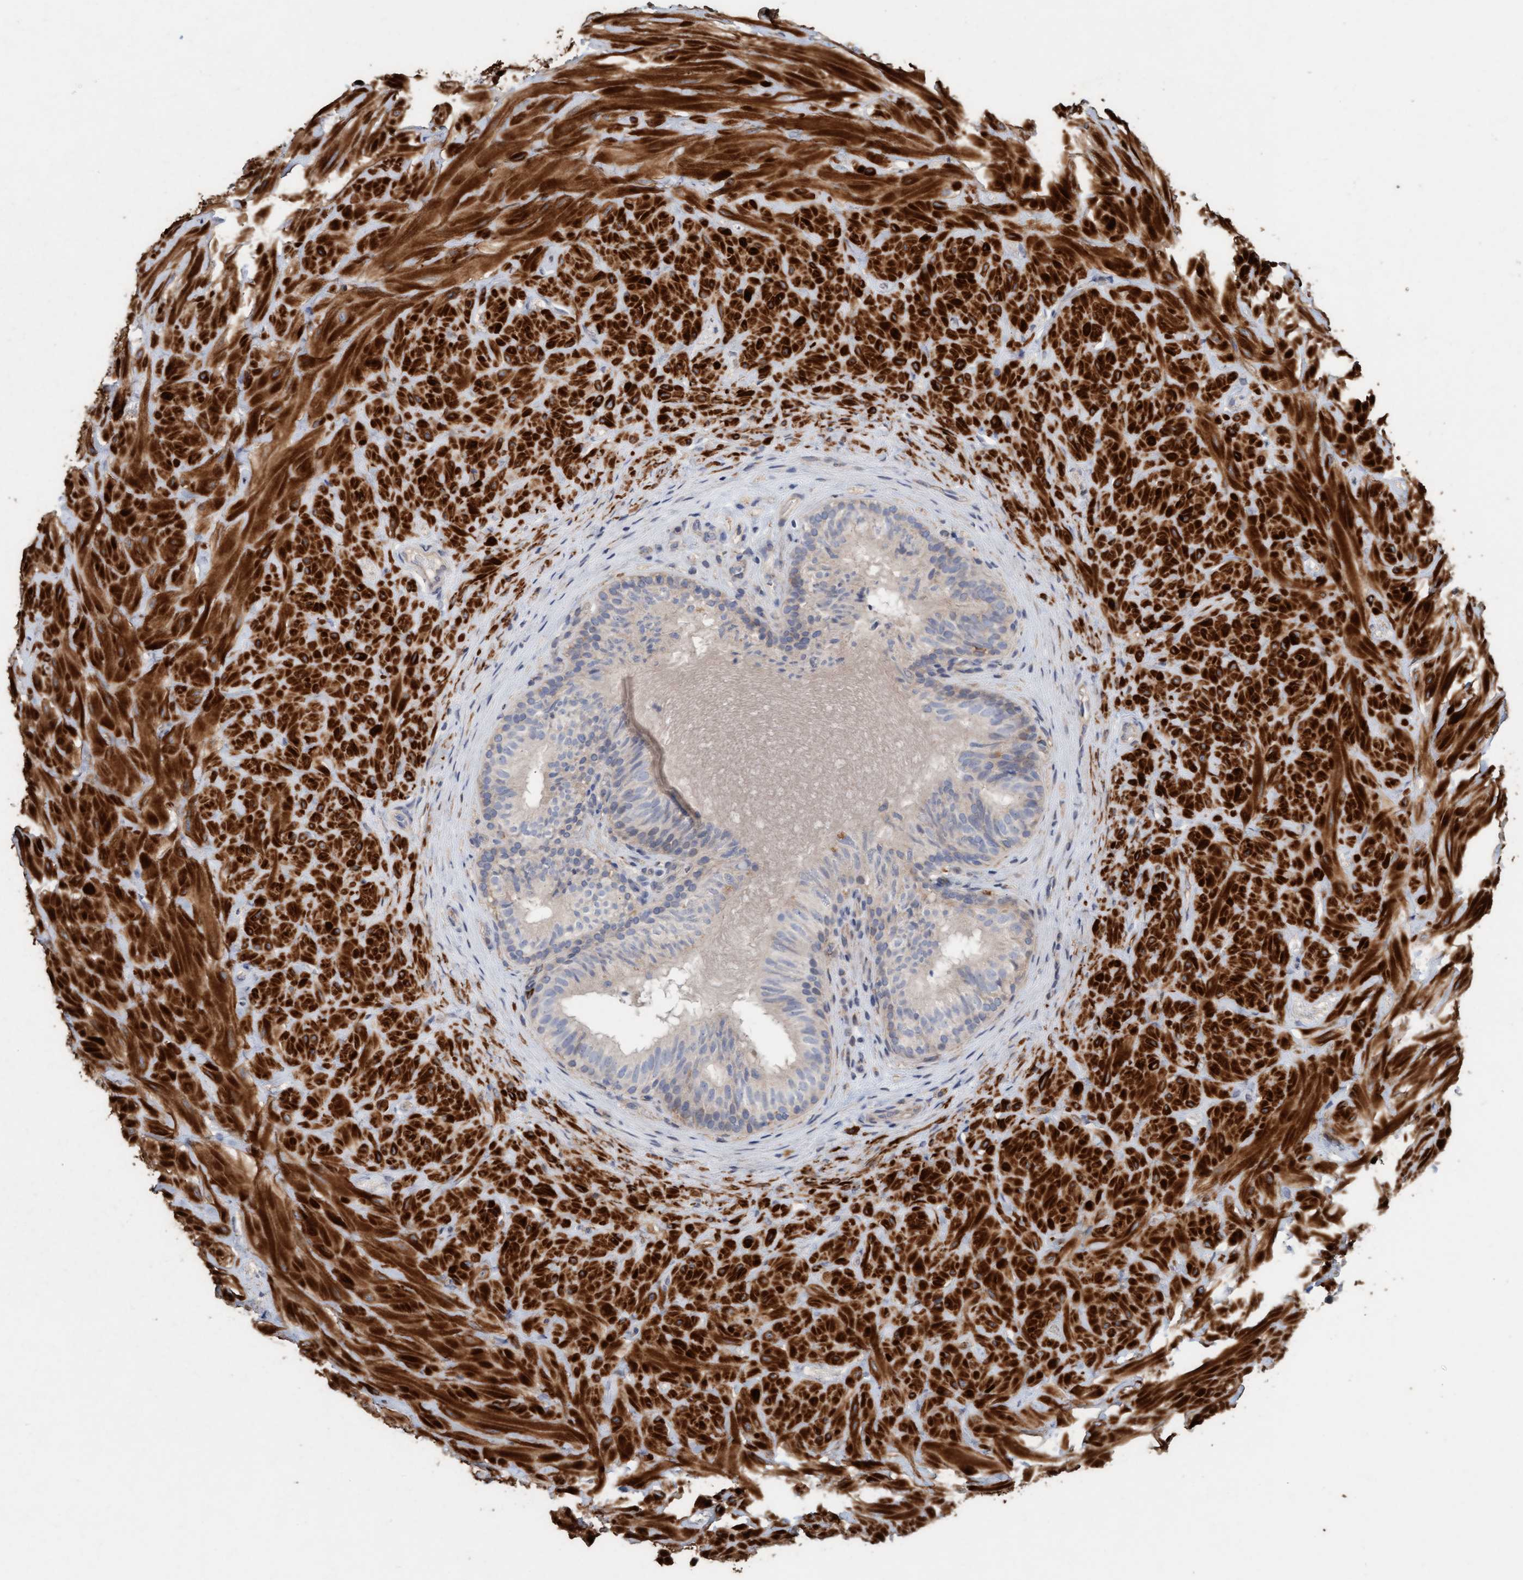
{"staining": {"intensity": "weak", "quantity": "<25%", "location": "cytoplasmic/membranous"}, "tissue": "epididymis", "cell_type": "Glandular cells", "image_type": "normal", "snomed": [{"axis": "morphology", "description": "Normal tissue, NOS"}, {"axis": "topography", "description": "Soft tissue"}, {"axis": "topography", "description": "Epididymis"}], "caption": "Immunohistochemistry photomicrograph of normal epididymis: epididymis stained with DAB (3,3'-diaminobenzidine) demonstrates no significant protein staining in glandular cells. The staining is performed using DAB (3,3'-diaminobenzidine) brown chromogen with nuclei counter-stained in using hematoxylin.", "gene": "LONRF1", "patient": {"sex": "male", "age": 26}}